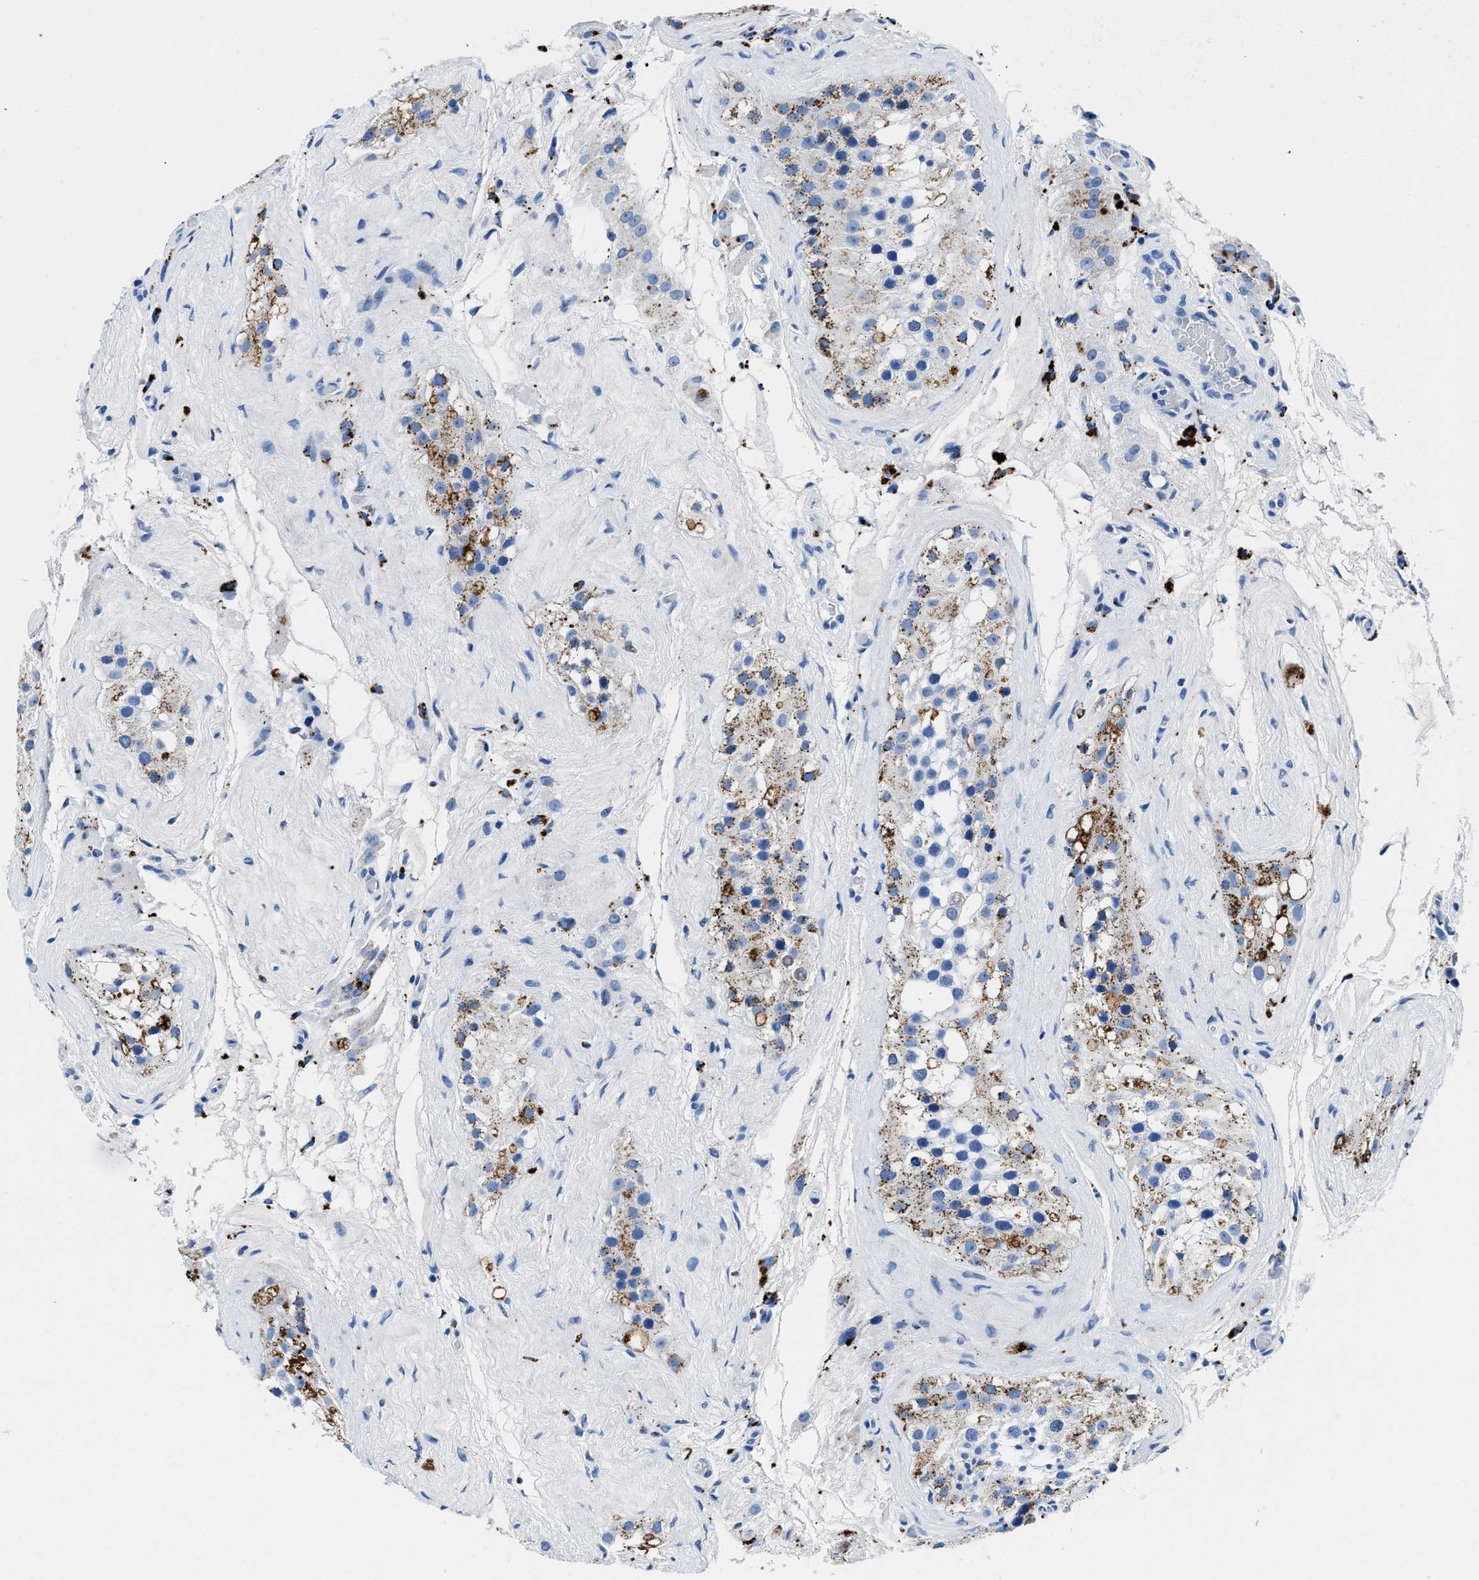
{"staining": {"intensity": "strong", "quantity": "<25%", "location": "cytoplasmic/membranous"}, "tissue": "testis", "cell_type": "Cells in seminiferous ducts", "image_type": "normal", "snomed": [{"axis": "morphology", "description": "Normal tissue, NOS"}, {"axis": "morphology", "description": "Seminoma, NOS"}, {"axis": "topography", "description": "Testis"}], "caption": "A histopathology image showing strong cytoplasmic/membranous expression in approximately <25% of cells in seminiferous ducts in normal testis, as visualized by brown immunohistochemical staining.", "gene": "OR14K1", "patient": {"sex": "male", "age": 71}}